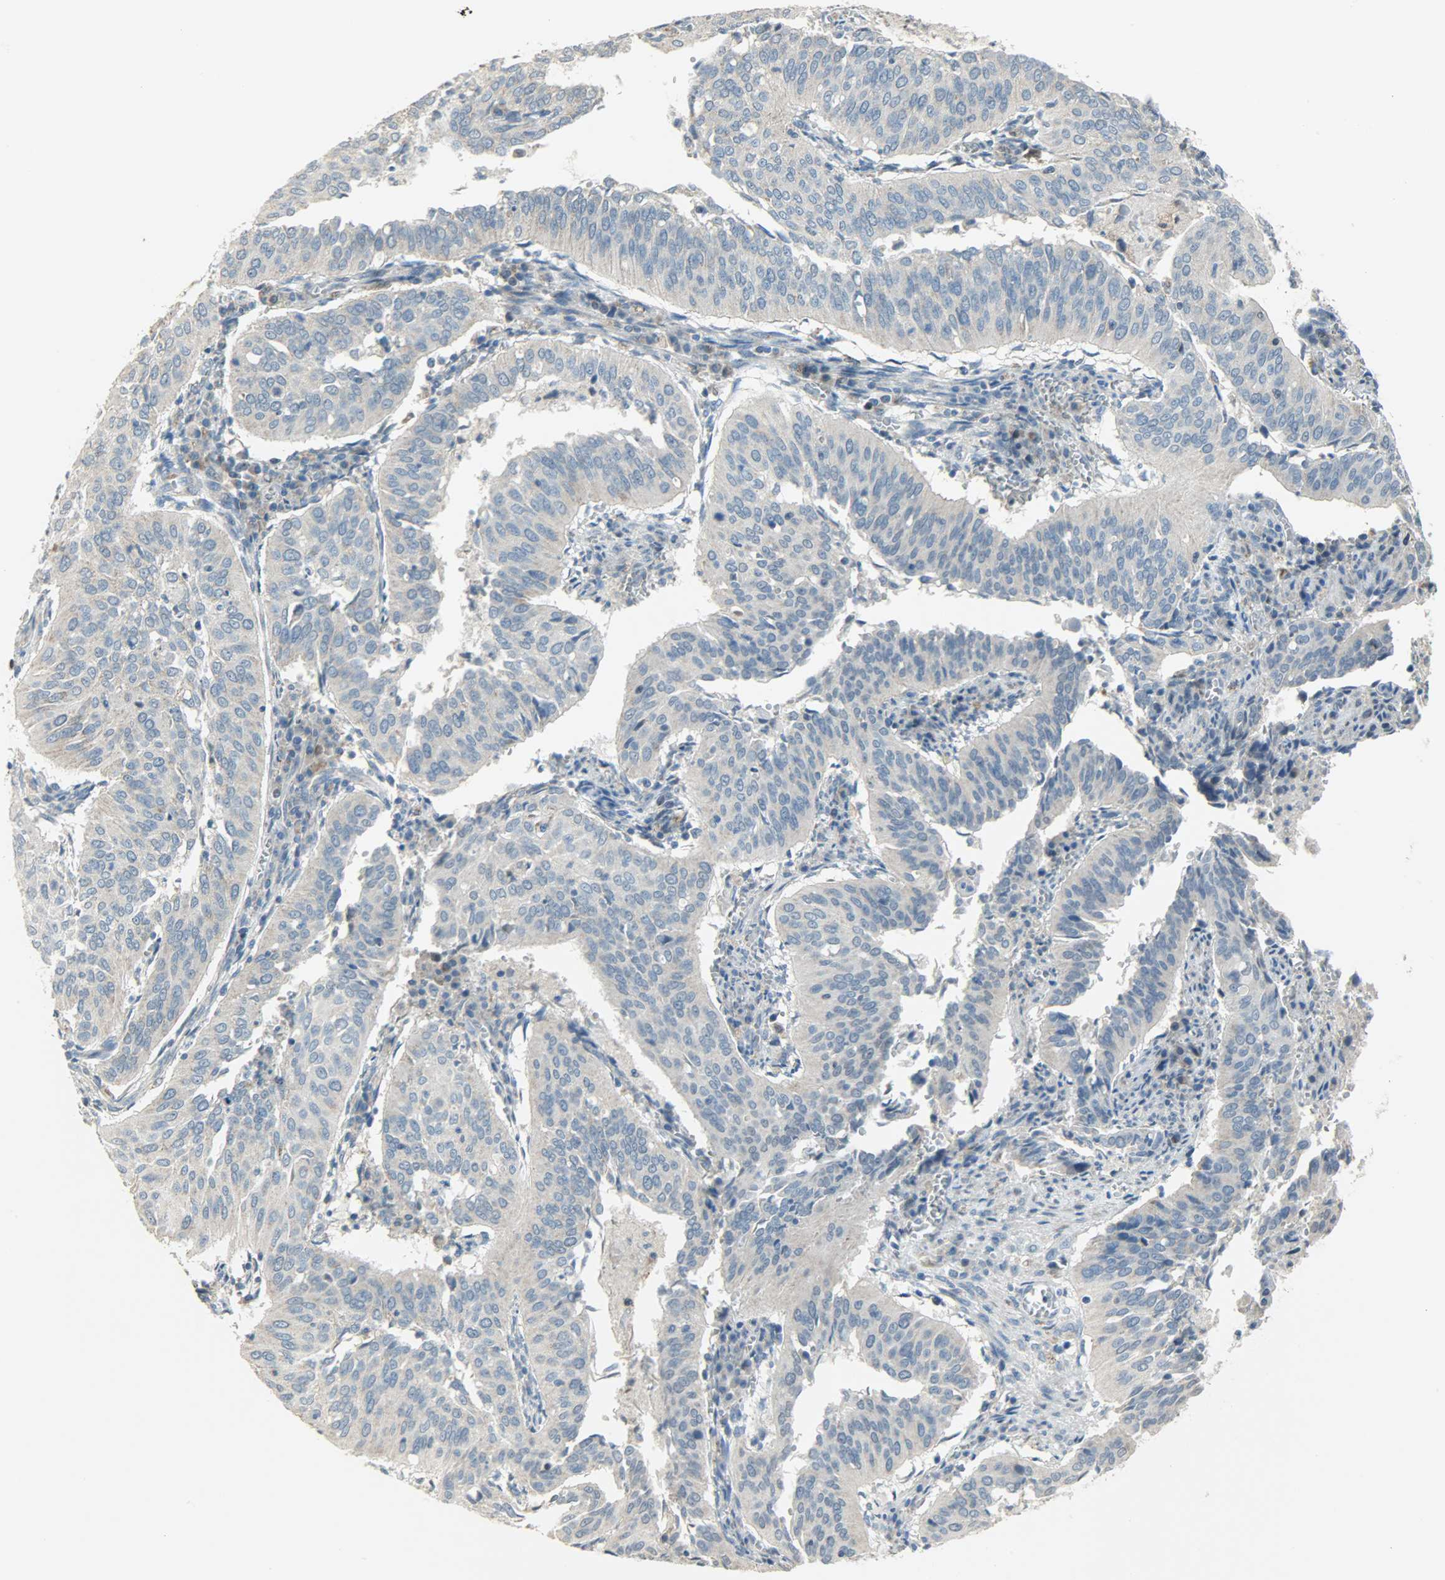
{"staining": {"intensity": "negative", "quantity": "none", "location": "none"}, "tissue": "cervical cancer", "cell_type": "Tumor cells", "image_type": "cancer", "snomed": [{"axis": "morphology", "description": "Squamous cell carcinoma, NOS"}, {"axis": "topography", "description": "Cervix"}], "caption": "A histopathology image of human cervical cancer is negative for staining in tumor cells. The staining is performed using DAB brown chromogen with nuclei counter-stained in using hematoxylin.", "gene": "PPP1R1B", "patient": {"sex": "female", "age": 39}}